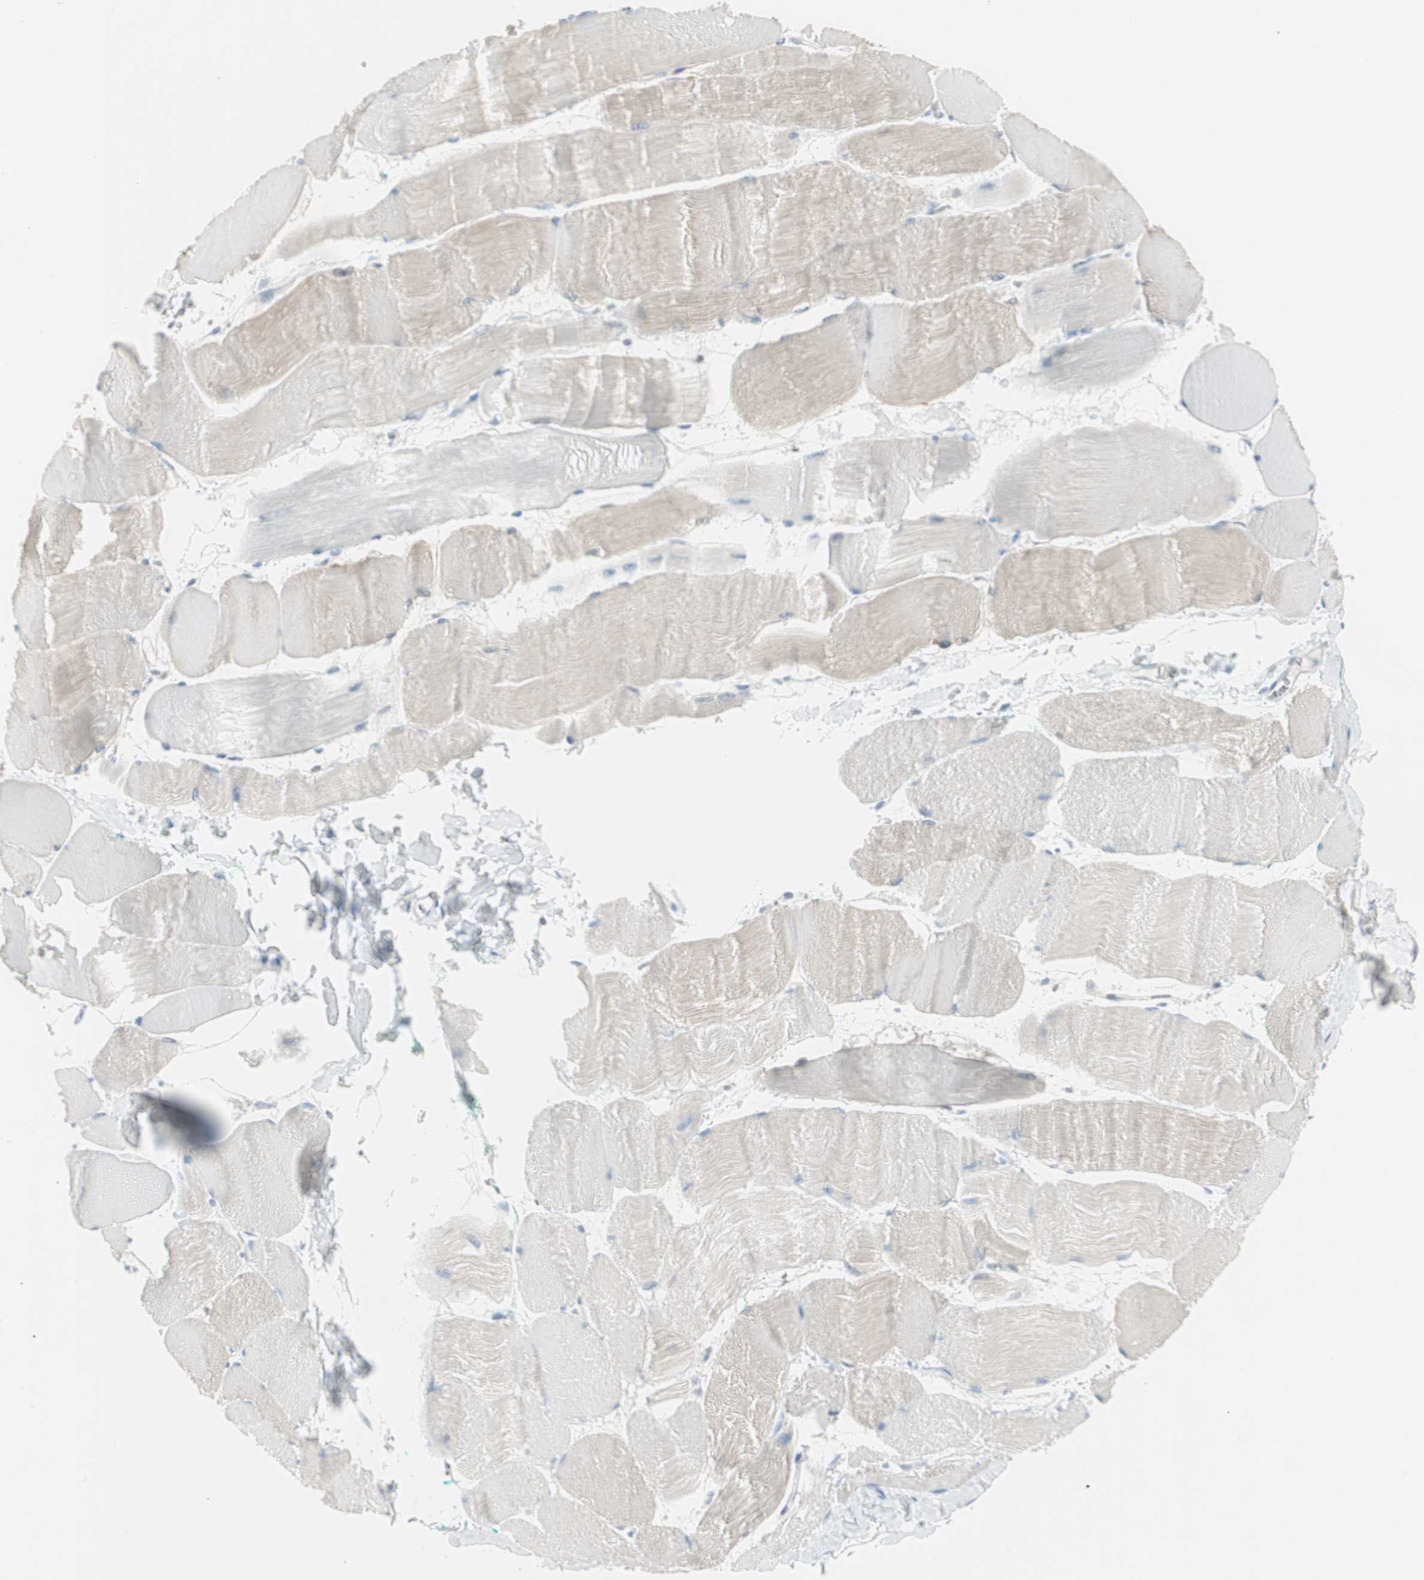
{"staining": {"intensity": "weak", "quantity": "<25%", "location": "cytoplasmic/membranous"}, "tissue": "skeletal muscle", "cell_type": "Myocytes", "image_type": "normal", "snomed": [{"axis": "morphology", "description": "Normal tissue, NOS"}, {"axis": "morphology", "description": "Squamous cell carcinoma, NOS"}, {"axis": "topography", "description": "Skeletal muscle"}], "caption": "Immunohistochemistry (IHC) histopathology image of unremarkable human skeletal muscle stained for a protein (brown), which exhibits no staining in myocytes.", "gene": "CDHR5", "patient": {"sex": "male", "age": 51}}